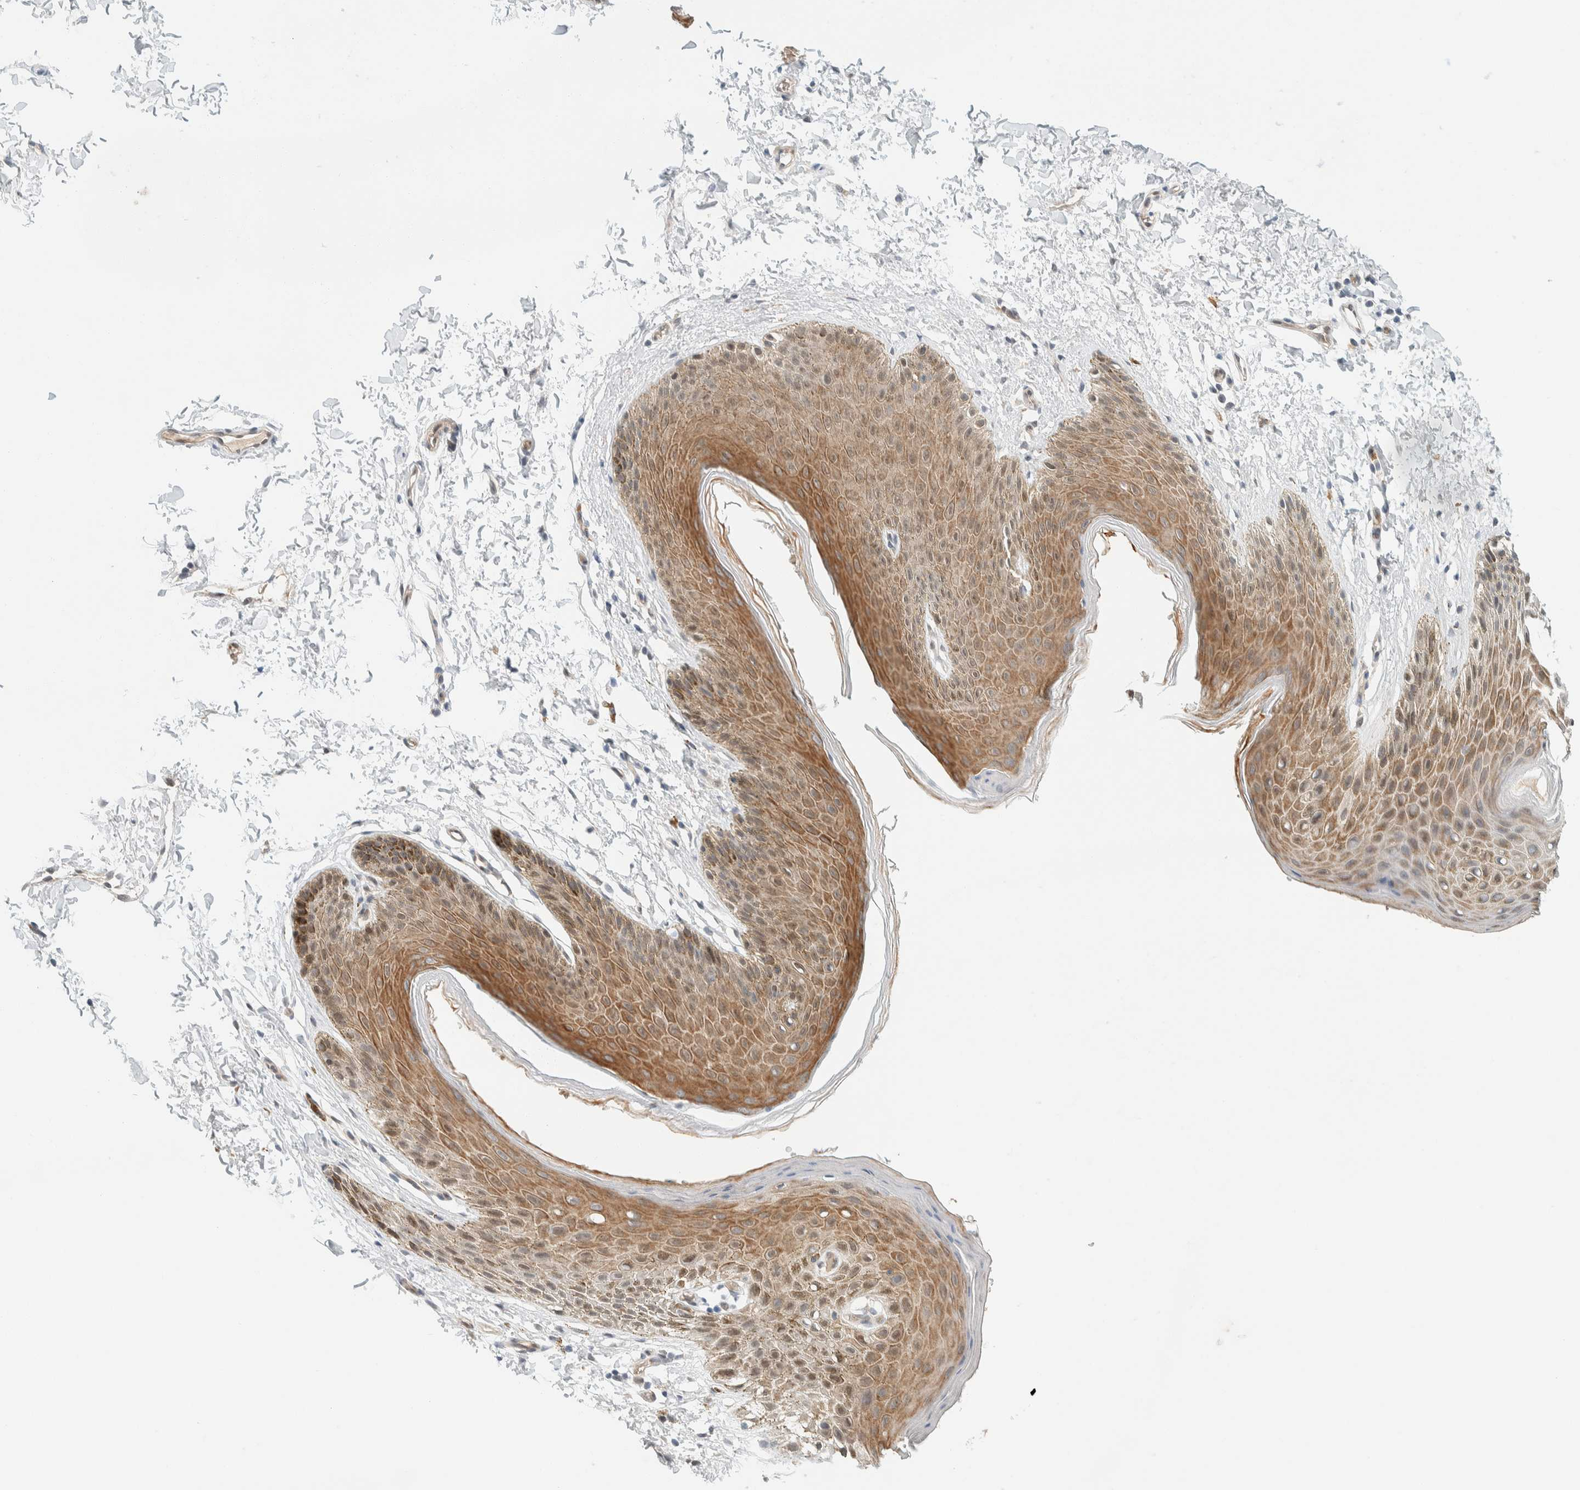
{"staining": {"intensity": "moderate", "quantity": ">75%", "location": "cytoplasmic/membranous"}, "tissue": "skin", "cell_type": "Epidermal cells", "image_type": "normal", "snomed": [{"axis": "morphology", "description": "Normal tissue, NOS"}, {"axis": "topography", "description": "Anal"}, {"axis": "topography", "description": "Peripheral nerve tissue"}], "caption": "Immunohistochemistry photomicrograph of unremarkable skin: skin stained using immunohistochemistry displays medium levels of moderate protein expression localized specifically in the cytoplasmic/membranous of epidermal cells, appearing as a cytoplasmic/membranous brown color.", "gene": "TSTD2", "patient": {"sex": "male", "age": 44}}